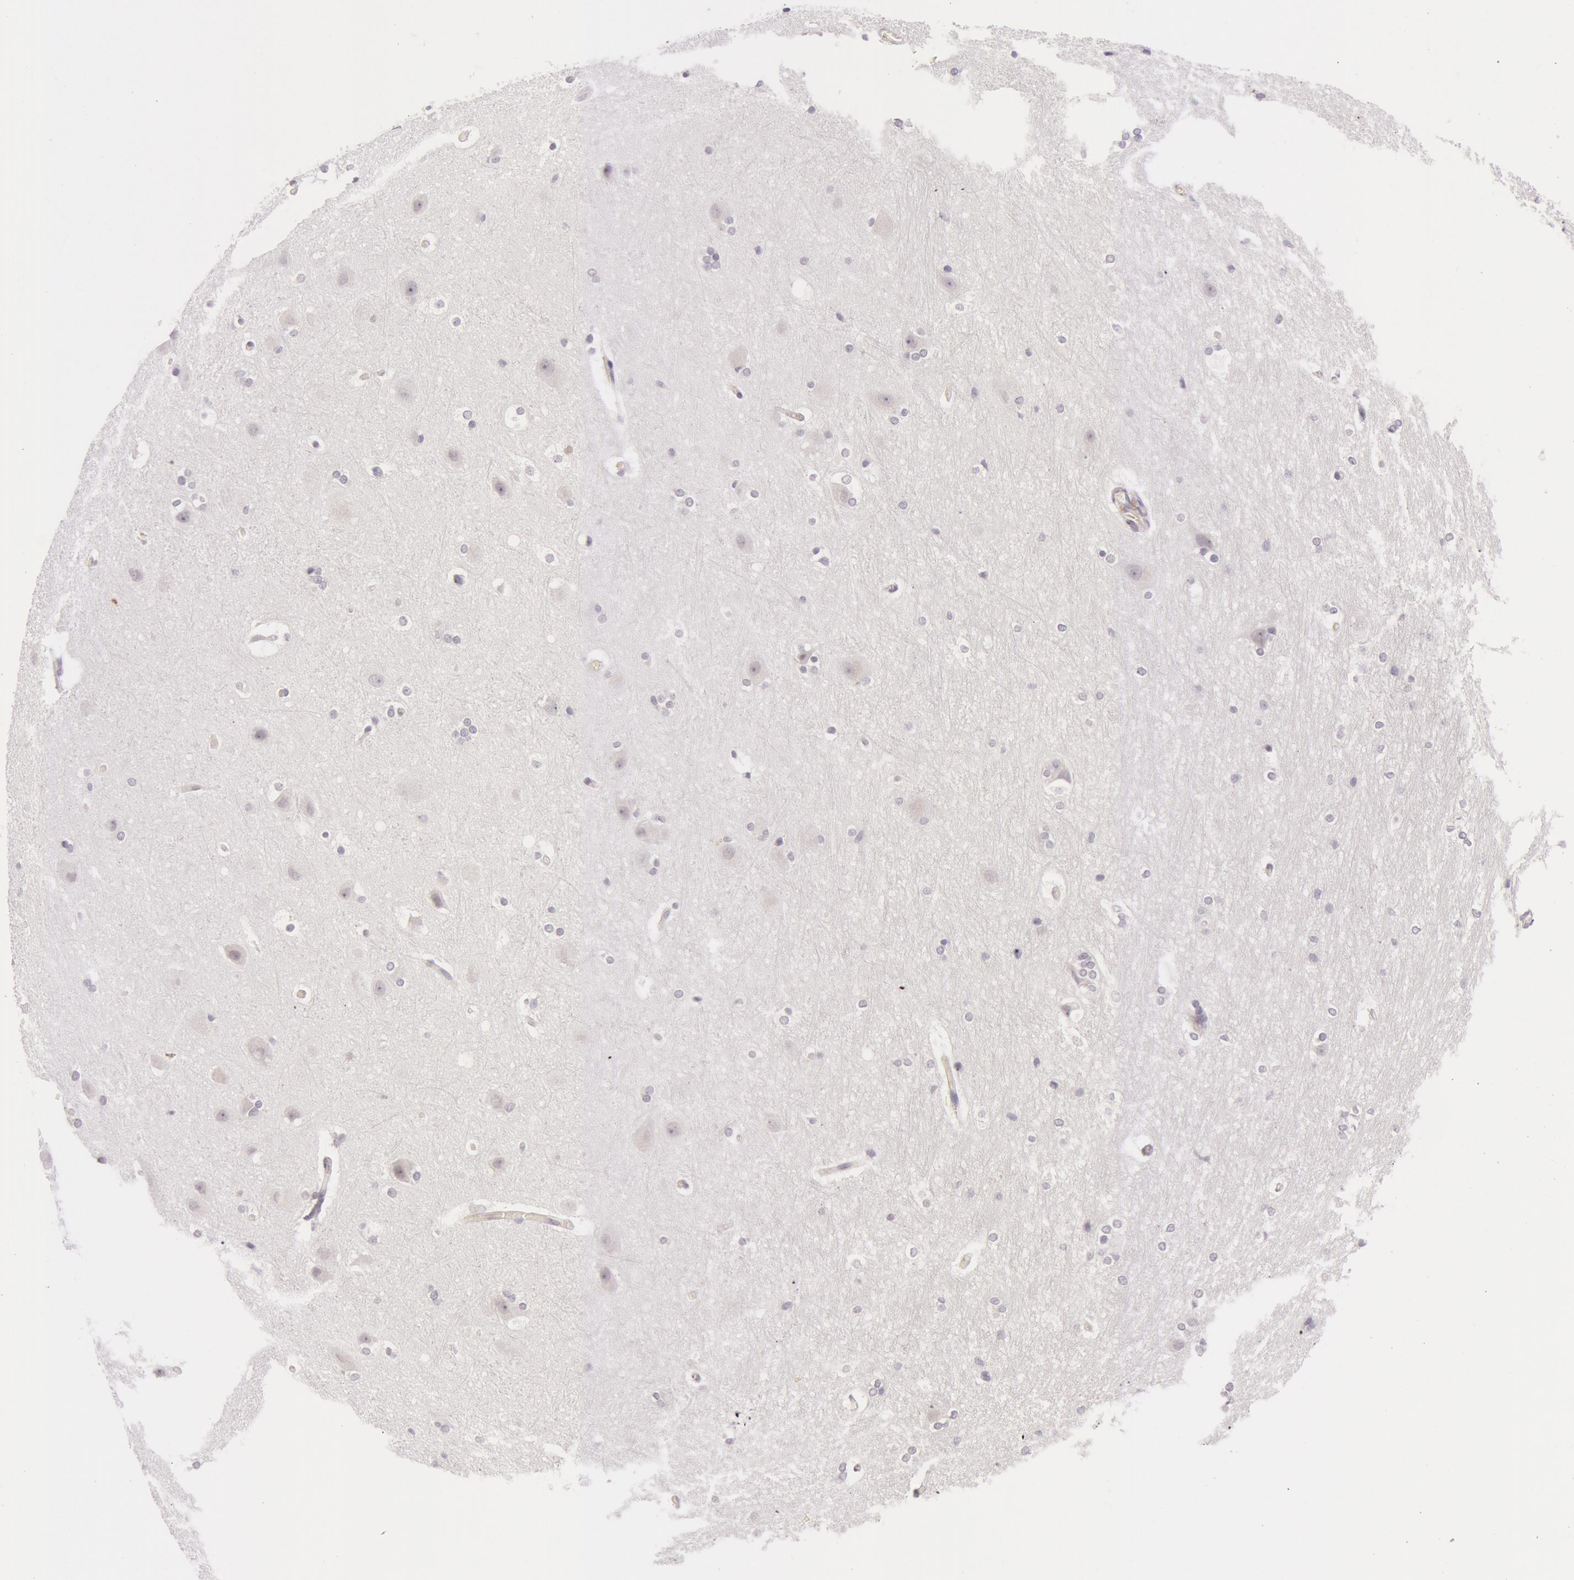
{"staining": {"intensity": "negative", "quantity": "none", "location": "none"}, "tissue": "hippocampus", "cell_type": "Glial cells", "image_type": "normal", "snomed": [{"axis": "morphology", "description": "Normal tissue, NOS"}, {"axis": "topography", "description": "Hippocampus"}], "caption": "Glial cells show no significant protein positivity in benign hippocampus. (DAB IHC visualized using brightfield microscopy, high magnification).", "gene": "RBMY1A1", "patient": {"sex": "female", "age": 19}}